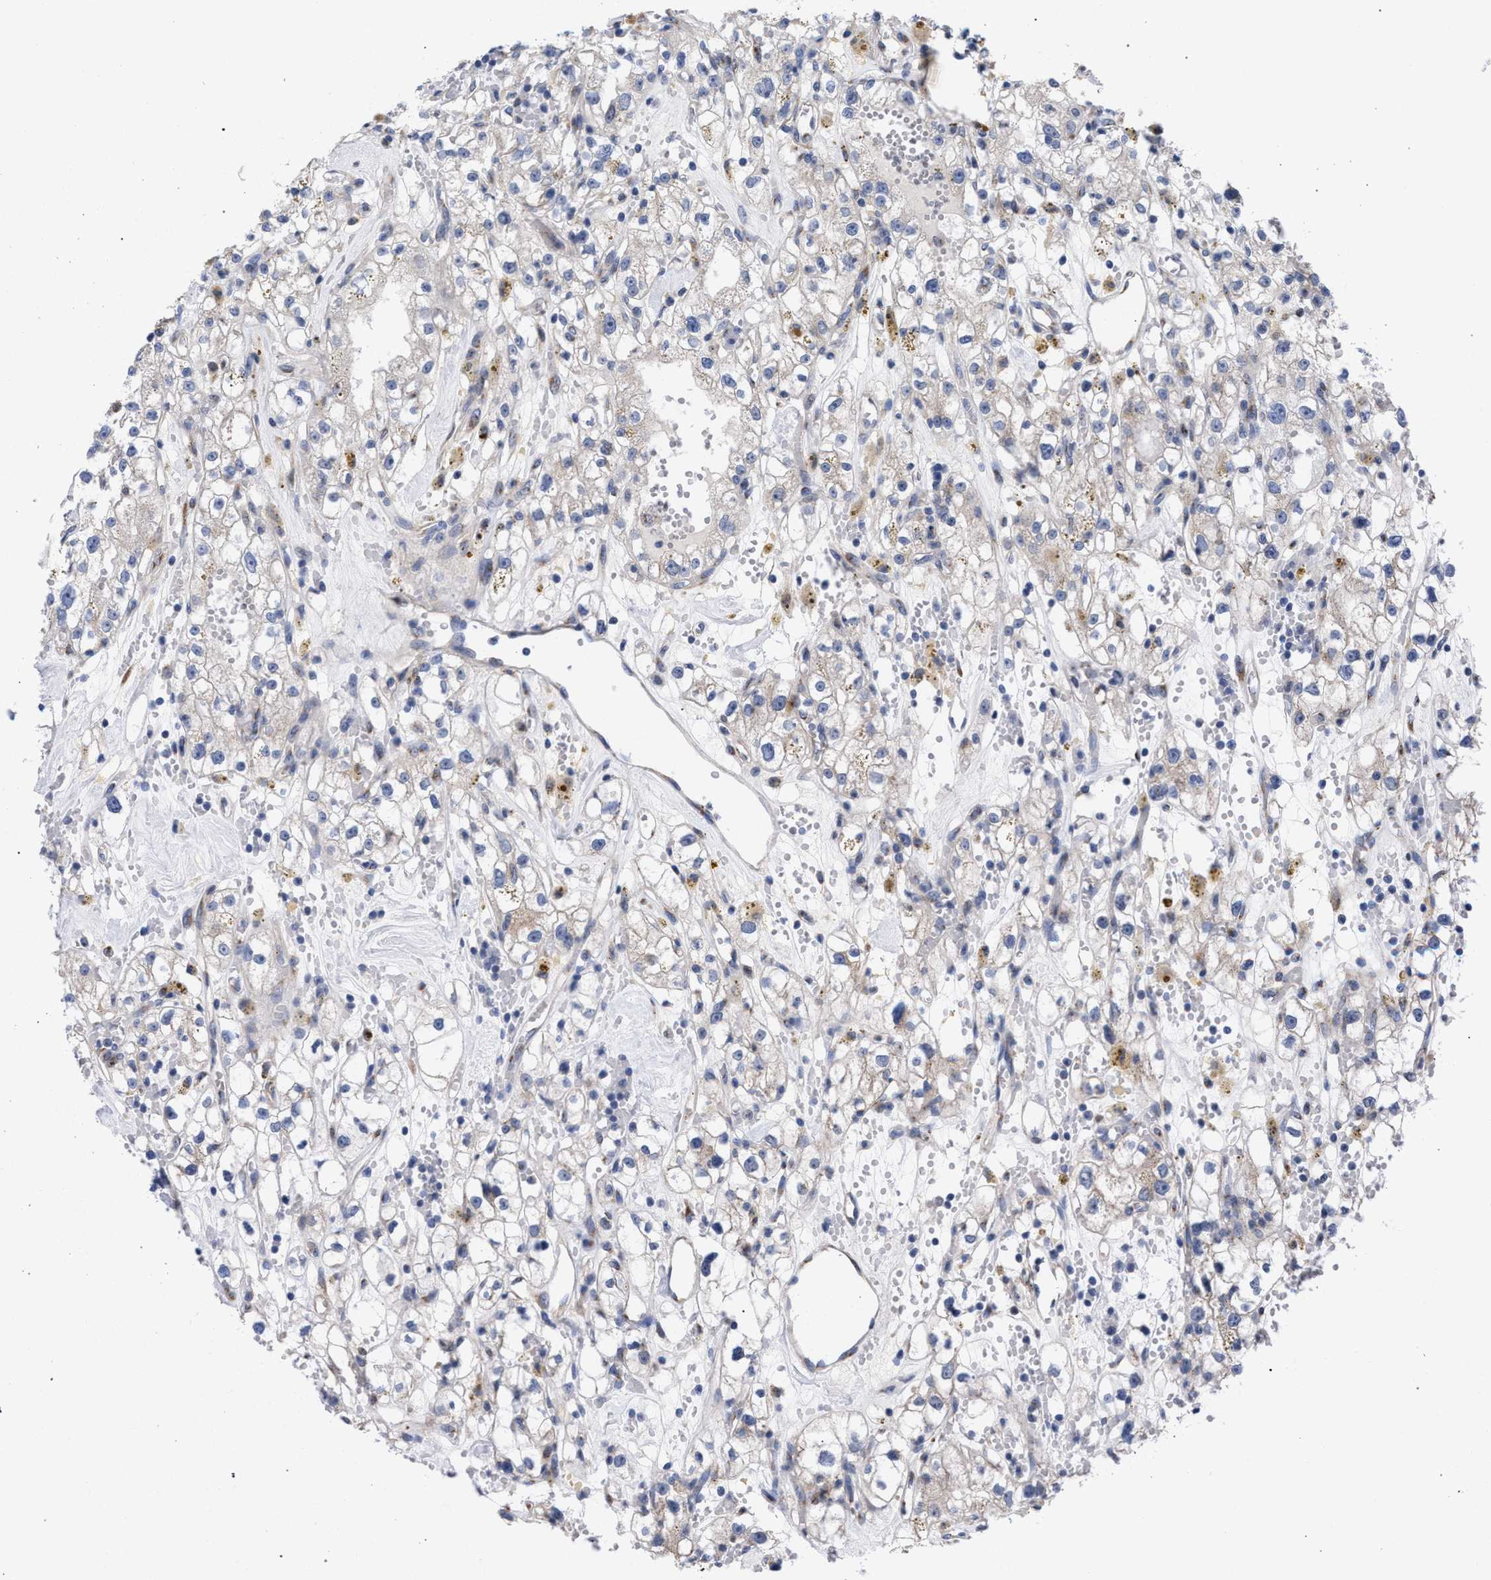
{"staining": {"intensity": "negative", "quantity": "none", "location": "none"}, "tissue": "renal cancer", "cell_type": "Tumor cells", "image_type": "cancer", "snomed": [{"axis": "morphology", "description": "Adenocarcinoma, NOS"}, {"axis": "topography", "description": "Kidney"}], "caption": "DAB immunohistochemical staining of human renal cancer reveals no significant positivity in tumor cells. The staining is performed using DAB (3,3'-diaminobenzidine) brown chromogen with nuclei counter-stained in using hematoxylin.", "gene": "GOLGA2", "patient": {"sex": "male", "age": 56}}